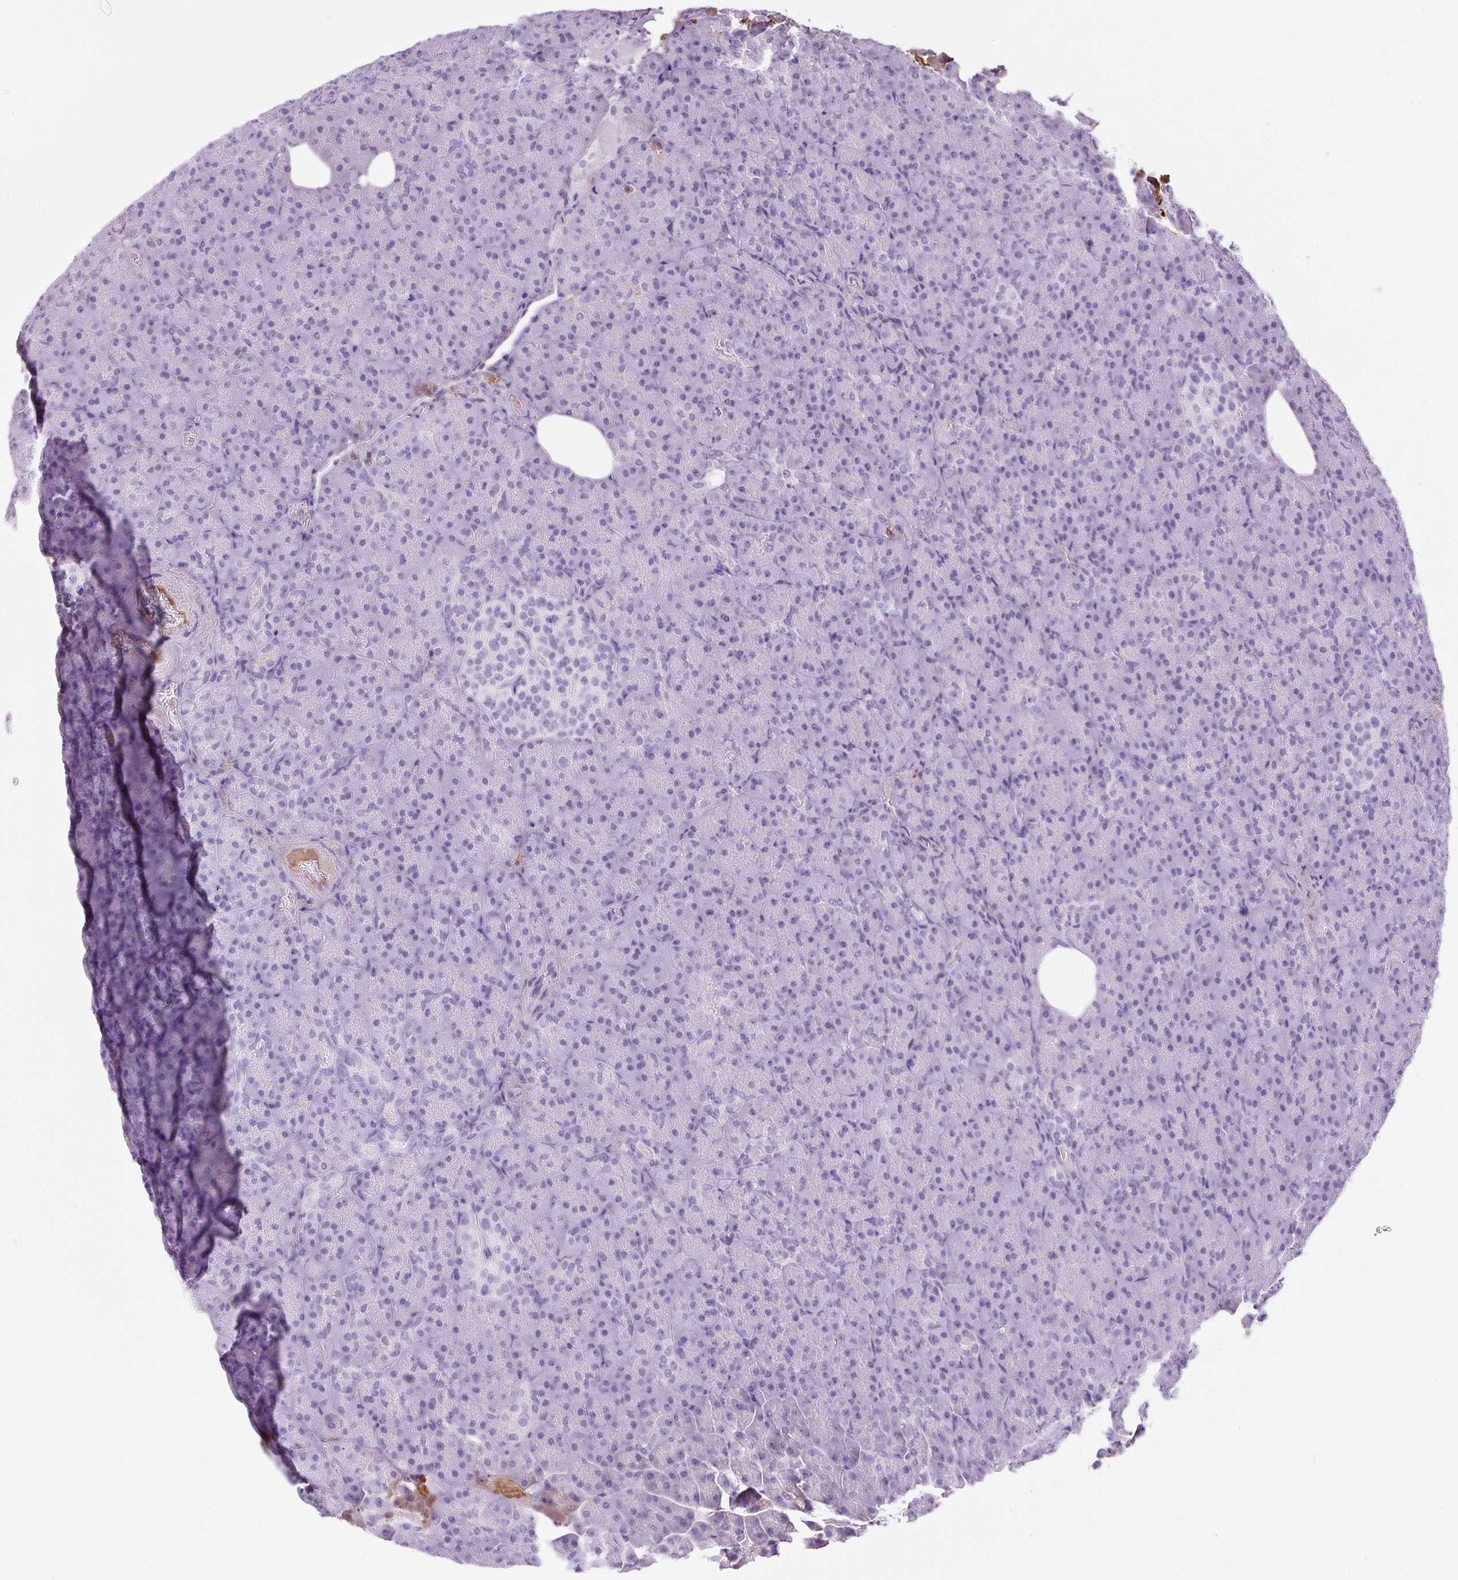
{"staining": {"intensity": "negative", "quantity": "none", "location": "none"}, "tissue": "pancreas", "cell_type": "Exocrine glandular cells", "image_type": "normal", "snomed": [{"axis": "morphology", "description": "Normal tissue, NOS"}, {"axis": "topography", "description": "Pancreas"}], "caption": "Immunohistochemical staining of normal pancreas demonstrates no significant positivity in exocrine glandular cells.", "gene": "APOA1", "patient": {"sex": "female", "age": 74}}